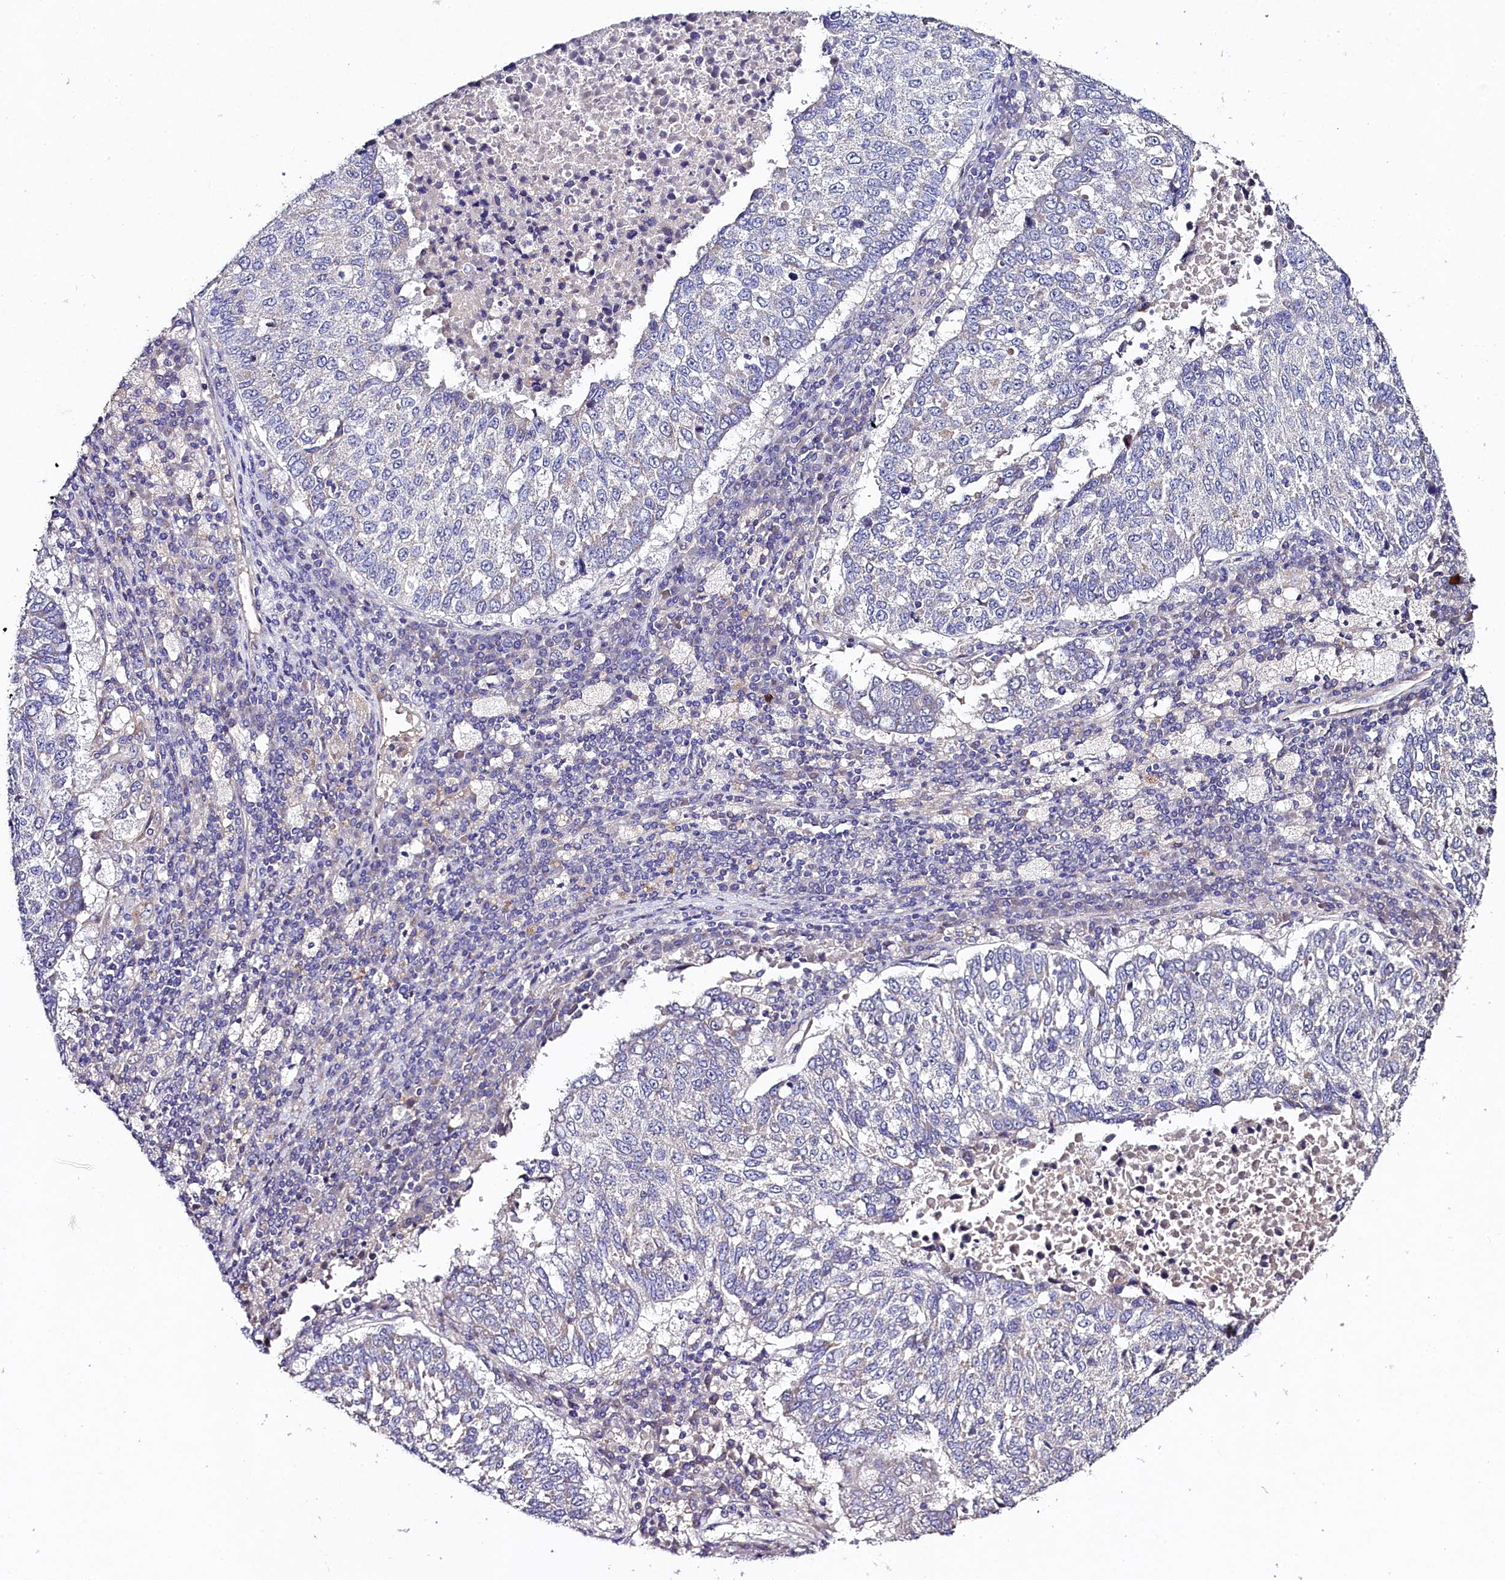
{"staining": {"intensity": "negative", "quantity": "none", "location": "none"}, "tissue": "lung cancer", "cell_type": "Tumor cells", "image_type": "cancer", "snomed": [{"axis": "morphology", "description": "Squamous cell carcinoma, NOS"}, {"axis": "topography", "description": "Lung"}], "caption": "Immunohistochemistry (IHC) micrograph of human squamous cell carcinoma (lung) stained for a protein (brown), which exhibits no expression in tumor cells.", "gene": "FXYD6", "patient": {"sex": "male", "age": 73}}